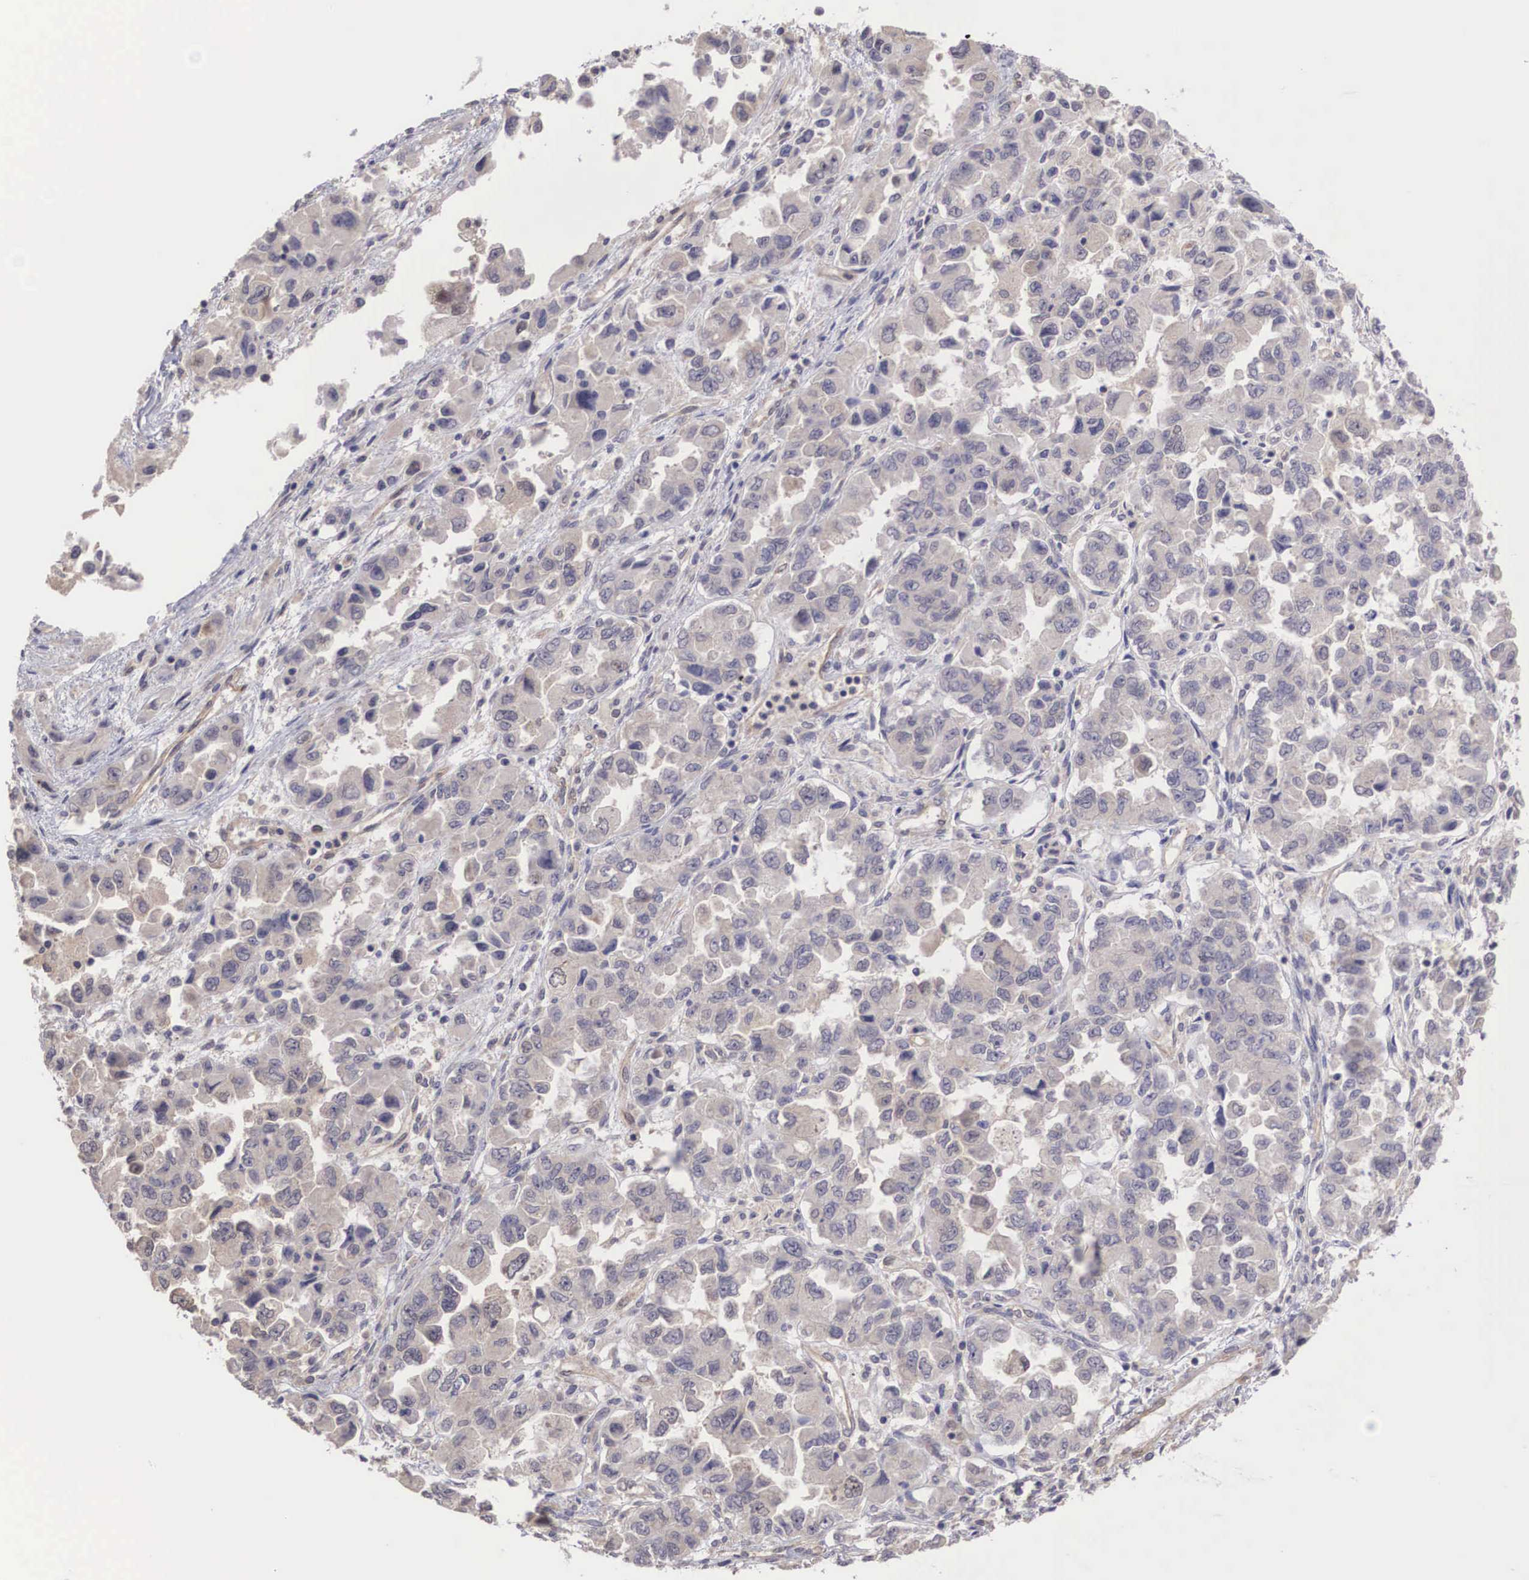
{"staining": {"intensity": "weak", "quantity": "25%-75%", "location": "cytoplasmic/membranous"}, "tissue": "ovarian cancer", "cell_type": "Tumor cells", "image_type": "cancer", "snomed": [{"axis": "morphology", "description": "Cystadenocarcinoma, serous, NOS"}, {"axis": "topography", "description": "Ovary"}], "caption": "Weak cytoplasmic/membranous protein positivity is identified in about 25%-75% of tumor cells in ovarian cancer.", "gene": "DNAJB7", "patient": {"sex": "female", "age": 84}}